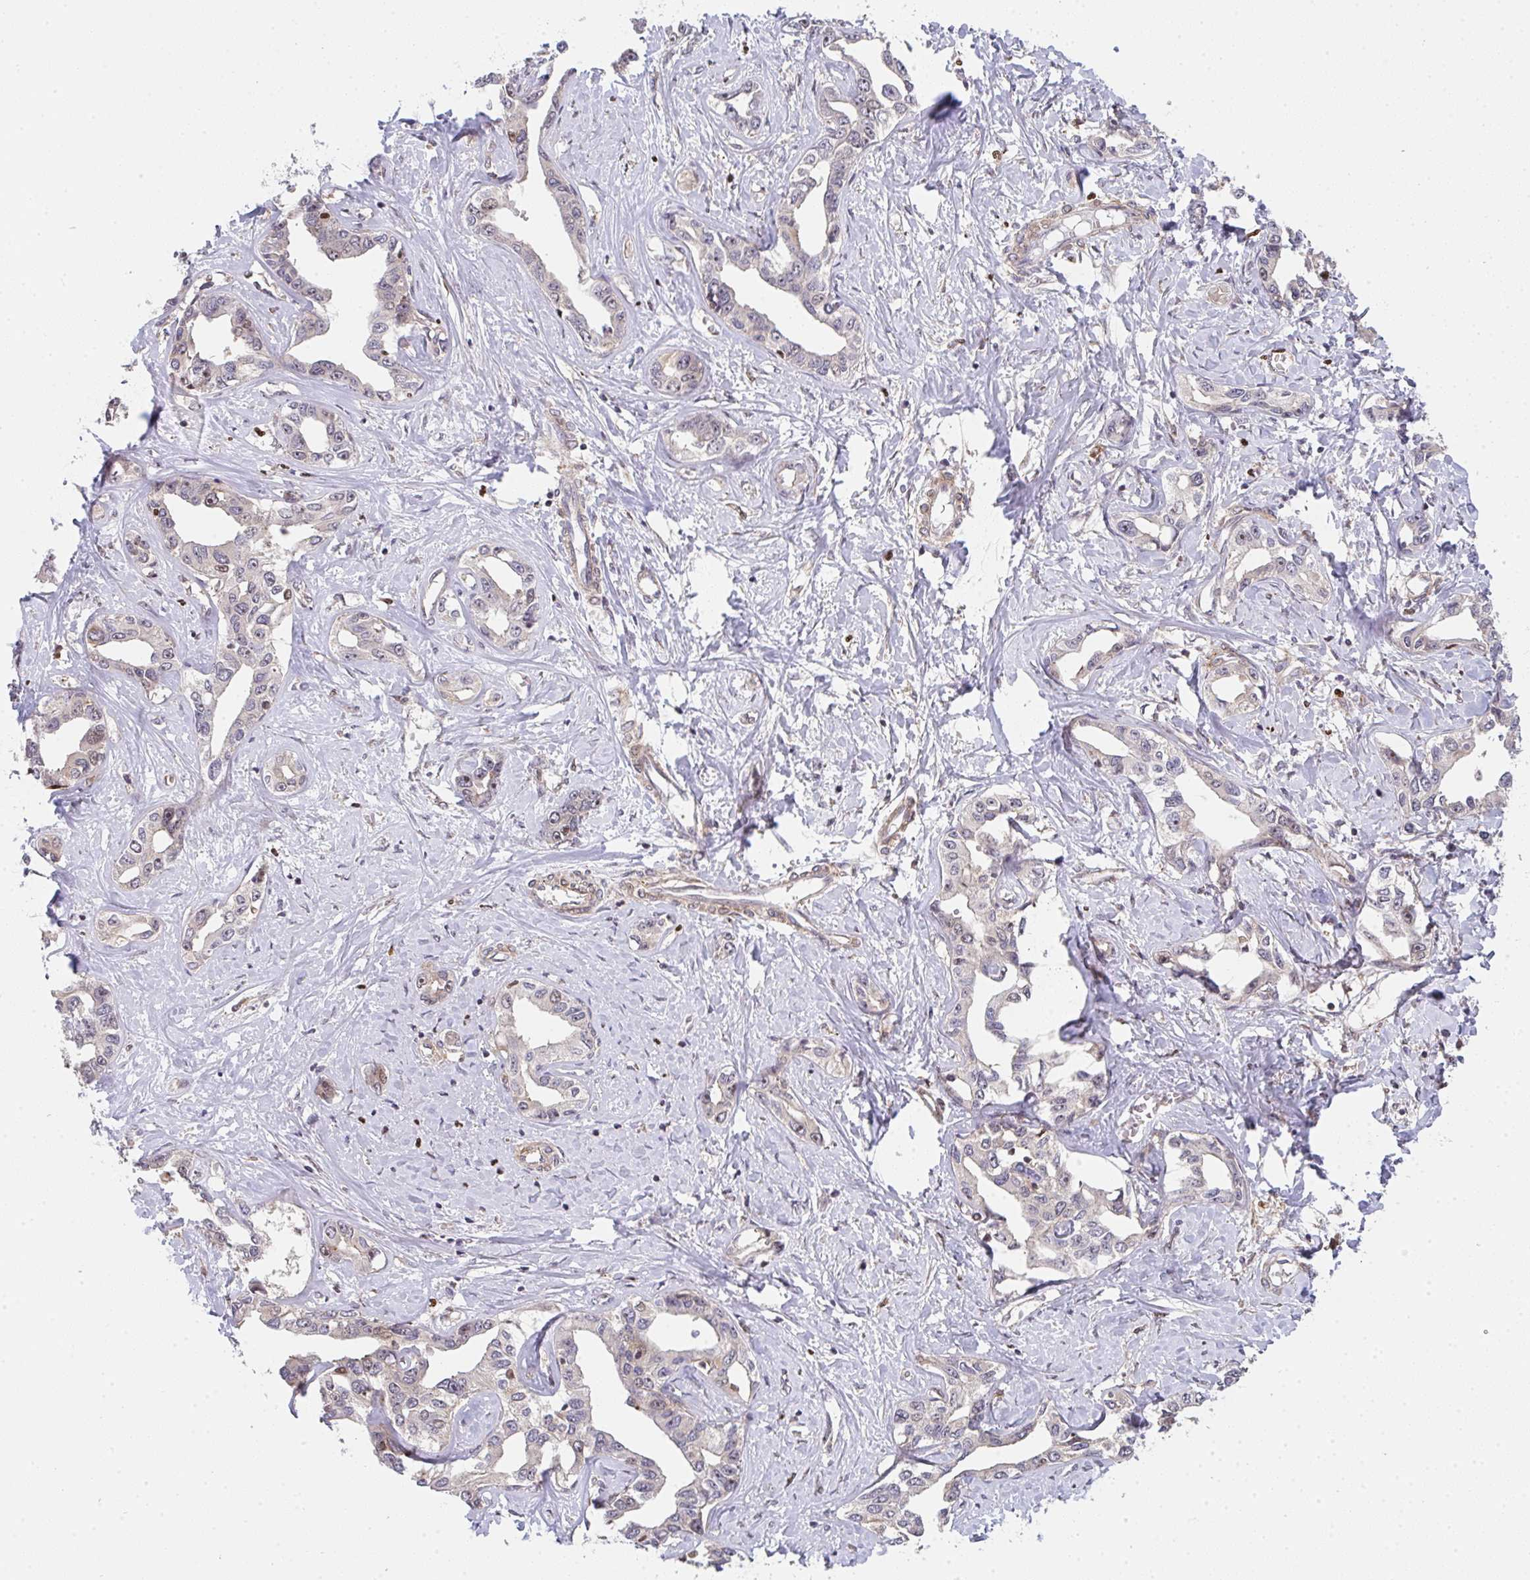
{"staining": {"intensity": "weak", "quantity": "<25%", "location": "cytoplasmic/membranous,nuclear"}, "tissue": "liver cancer", "cell_type": "Tumor cells", "image_type": "cancer", "snomed": [{"axis": "morphology", "description": "Cholangiocarcinoma"}, {"axis": "topography", "description": "Liver"}], "caption": "An immunohistochemistry photomicrograph of liver cancer is shown. There is no staining in tumor cells of liver cancer.", "gene": "SIMC1", "patient": {"sex": "male", "age": 59}}